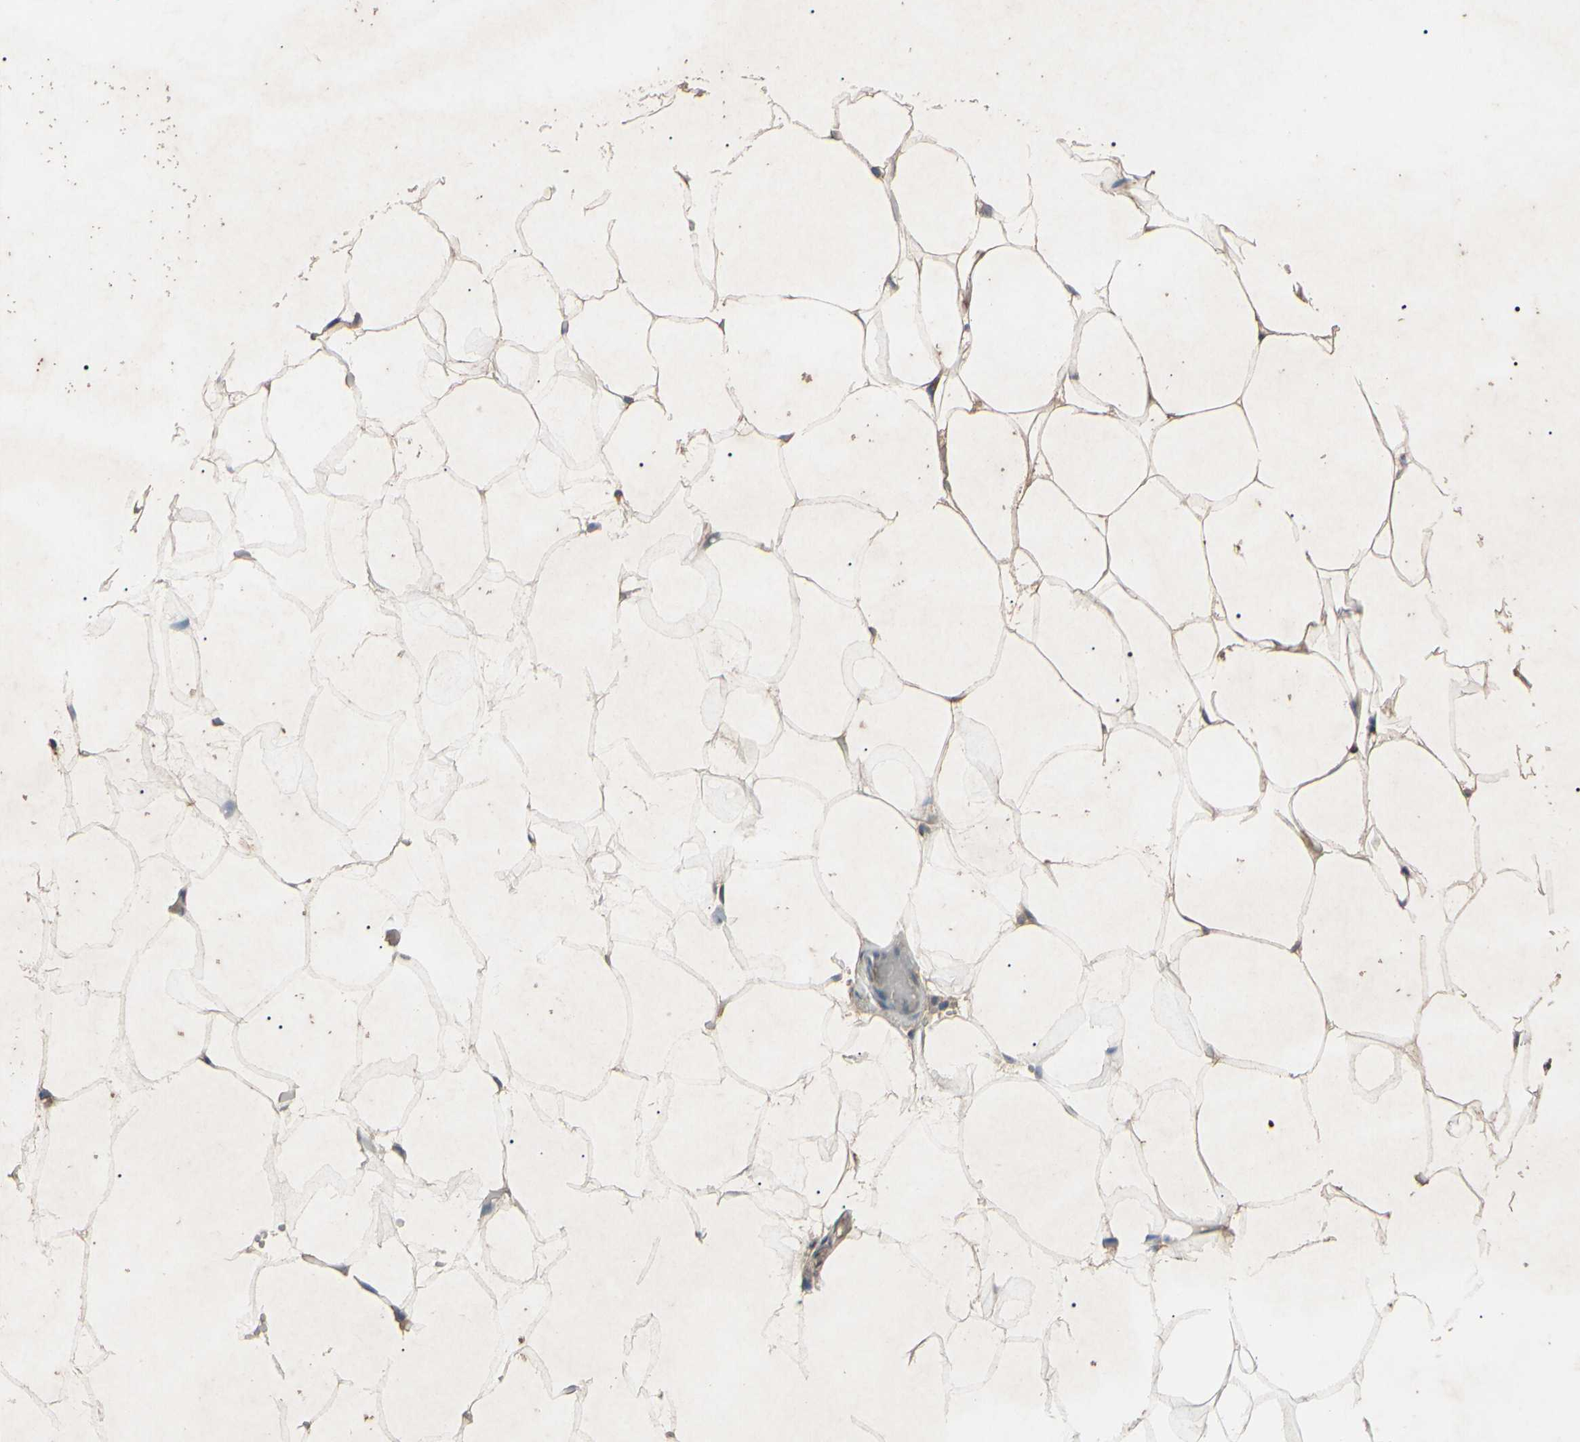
{"staining": {"intensity": "negative", "quantity": "none", "location": "none"}, "tissue": "adipose tissue", "cell_type": "Adipocytes", "image_type": "normal", "snomed": [{"axis": "morphology", "description": "Normal tissue, NOS"}, {"axis": "topography", "description": "Breast"}, {"axis": "topography", "description": "Adipose tissue"}], "caption": "High magnification brightfield microscopy of benign adipose tissue stained with DAB (3,3'-diaminobenzidine) (brown) and counterstained with hematoxylin (blue): adipocytes show no significant expression.", "gene": "AEBP1", "patient": {"sex": "female", "age": 25}}